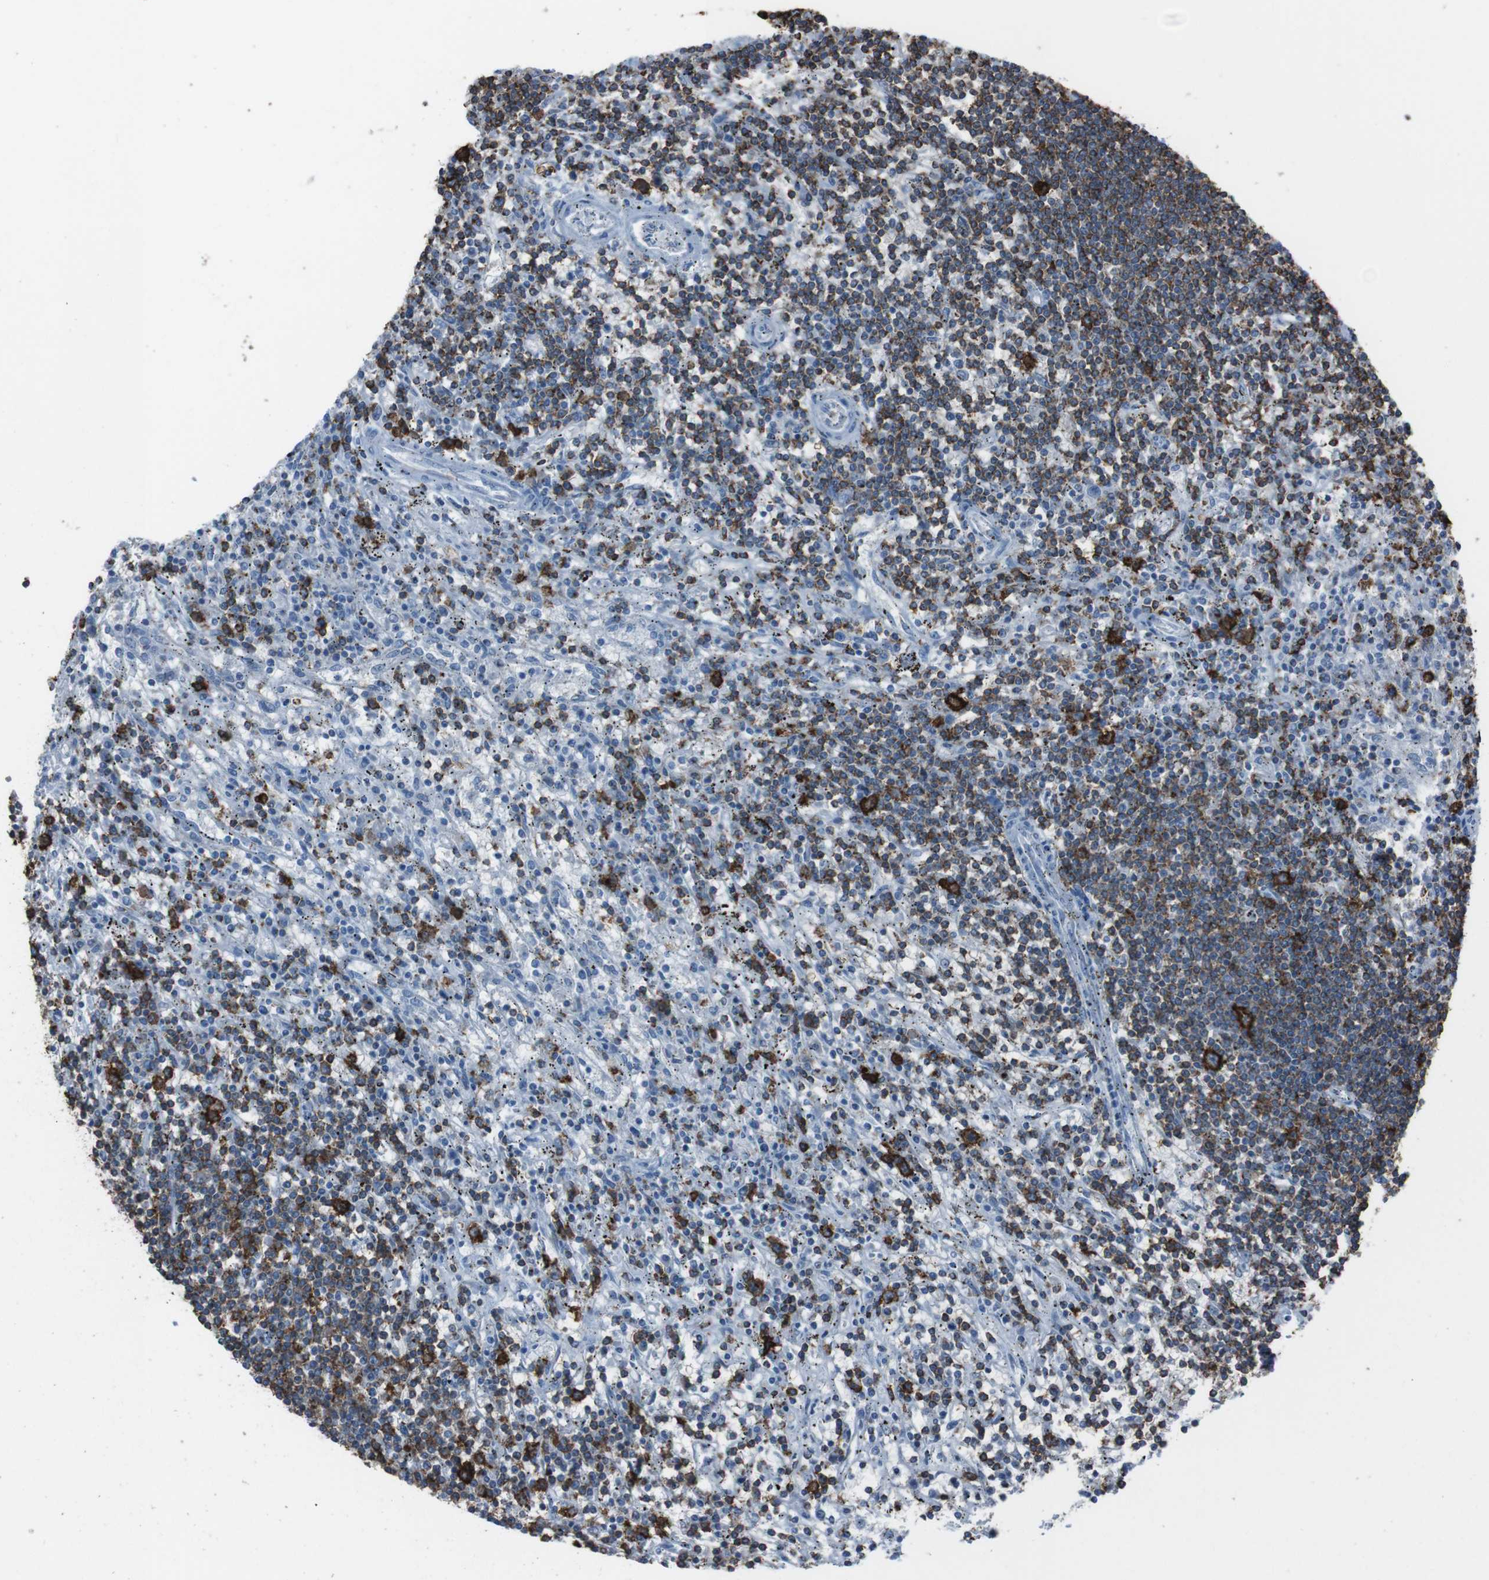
{"staining": {"intensity": "moderate", "quantity": ">75%", "location": "cytoplasmic/membranous"}, "tissue": "lymphoma", "cell_type": "Tumor cells", "image_type": "cancer", "snomed": [{"axis": "morphology", "description": "Malignant lymphoma, non-Hodgkin's type, Low grade"}, {"axis": "topography", "description": "Spleen"}], "caption": "Malignant lymphoma, non-Hodgkin's type (low-grade) stained with DAB (3,3'-diaminobenzidine) IHC reveals medium levels of moderate cytoplasmic/membranous staining in about >75% of tumor cells. (IHC, brightfield microscopy, high magnification).", "gene": "ST6GAL1", "patient": {"sex": "male", "age": 76}}